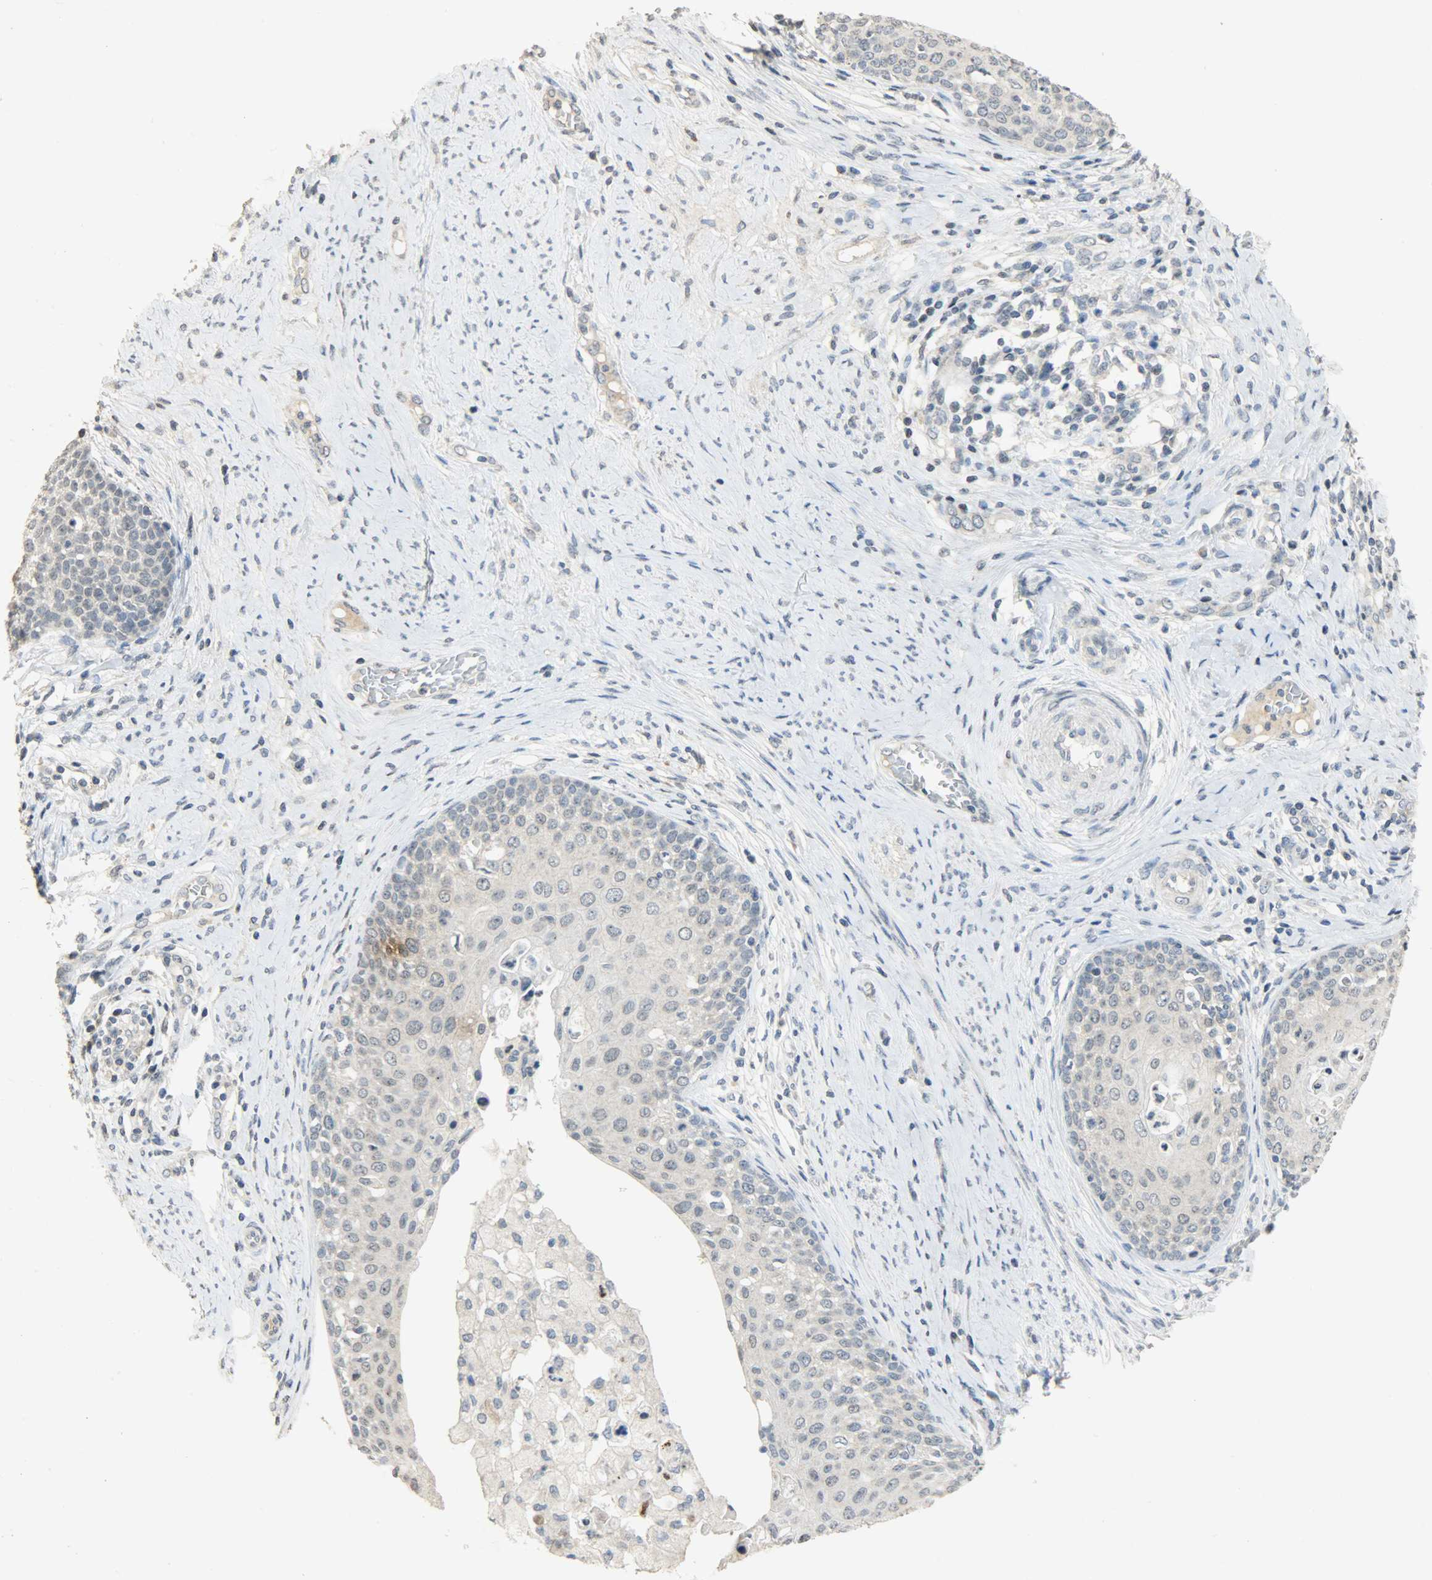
{"staining": {"intensity": "negative", "quantity": "none", "location": "none"}, "tissue": "cervical cancer", "cell_type": "Tumor cells", "image_type": "cancer", "snomed": [{"axis": "morphology", "description": "Squamous cell carcinoma, NOS"}, {"axis": "morphology", "description": "Adenocarcinoma, NOS"}, {"axis": "topography", "description": "Cervix"}], "caption": "High magnification brightfield microscopy of cervical cancer (squamous cell carcinoma) stained with DAB (3,3'-diaminobenzidine) (brown) and counterstained with hematoxylin (blue): tumor cells show no significant positivity.", "gene": "DNAJB6", "patient": {"sex": "female", "age": 52}}